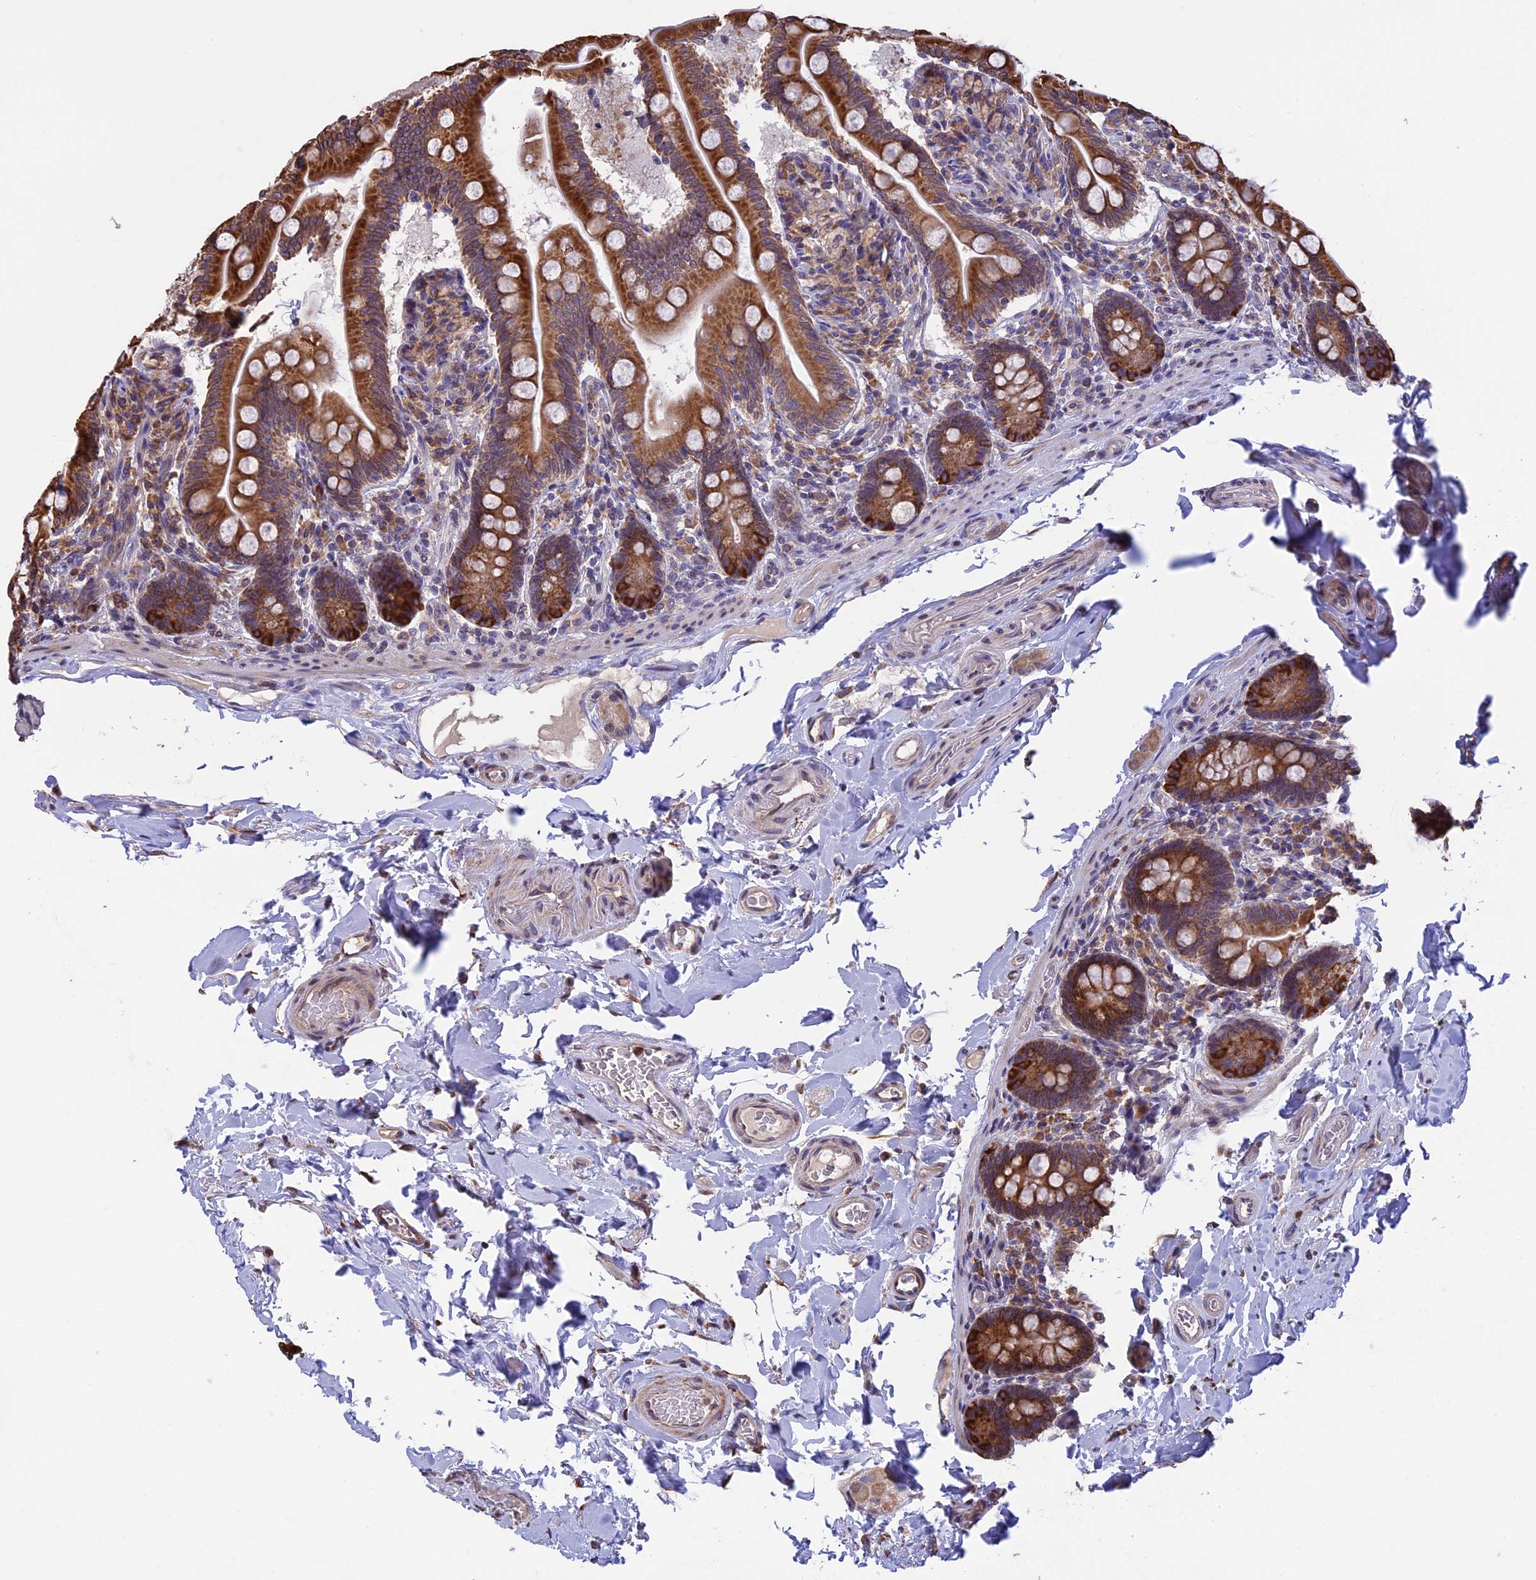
{"staining": {"intensity": "strong", "quantity": ">75%", "location": "cytoplasmic/membranous"}, "tissue": "small intestine", "cell_type": "Glandular cells", "image_type": "normal", "snomed": [{"axis": "morphology", "description": "Normal tissue, NOS"}, {"axis": "topography", "description": "Small intestine"}], "caption": "Approximately >75% of glandular cells in benign small intestine show strong cytoplasmic/membranous protein positivity as visualized by brown immunohistochemical staining.", "gene": "DMRTA2", "patient": {"sex": "female", "age": 64}}